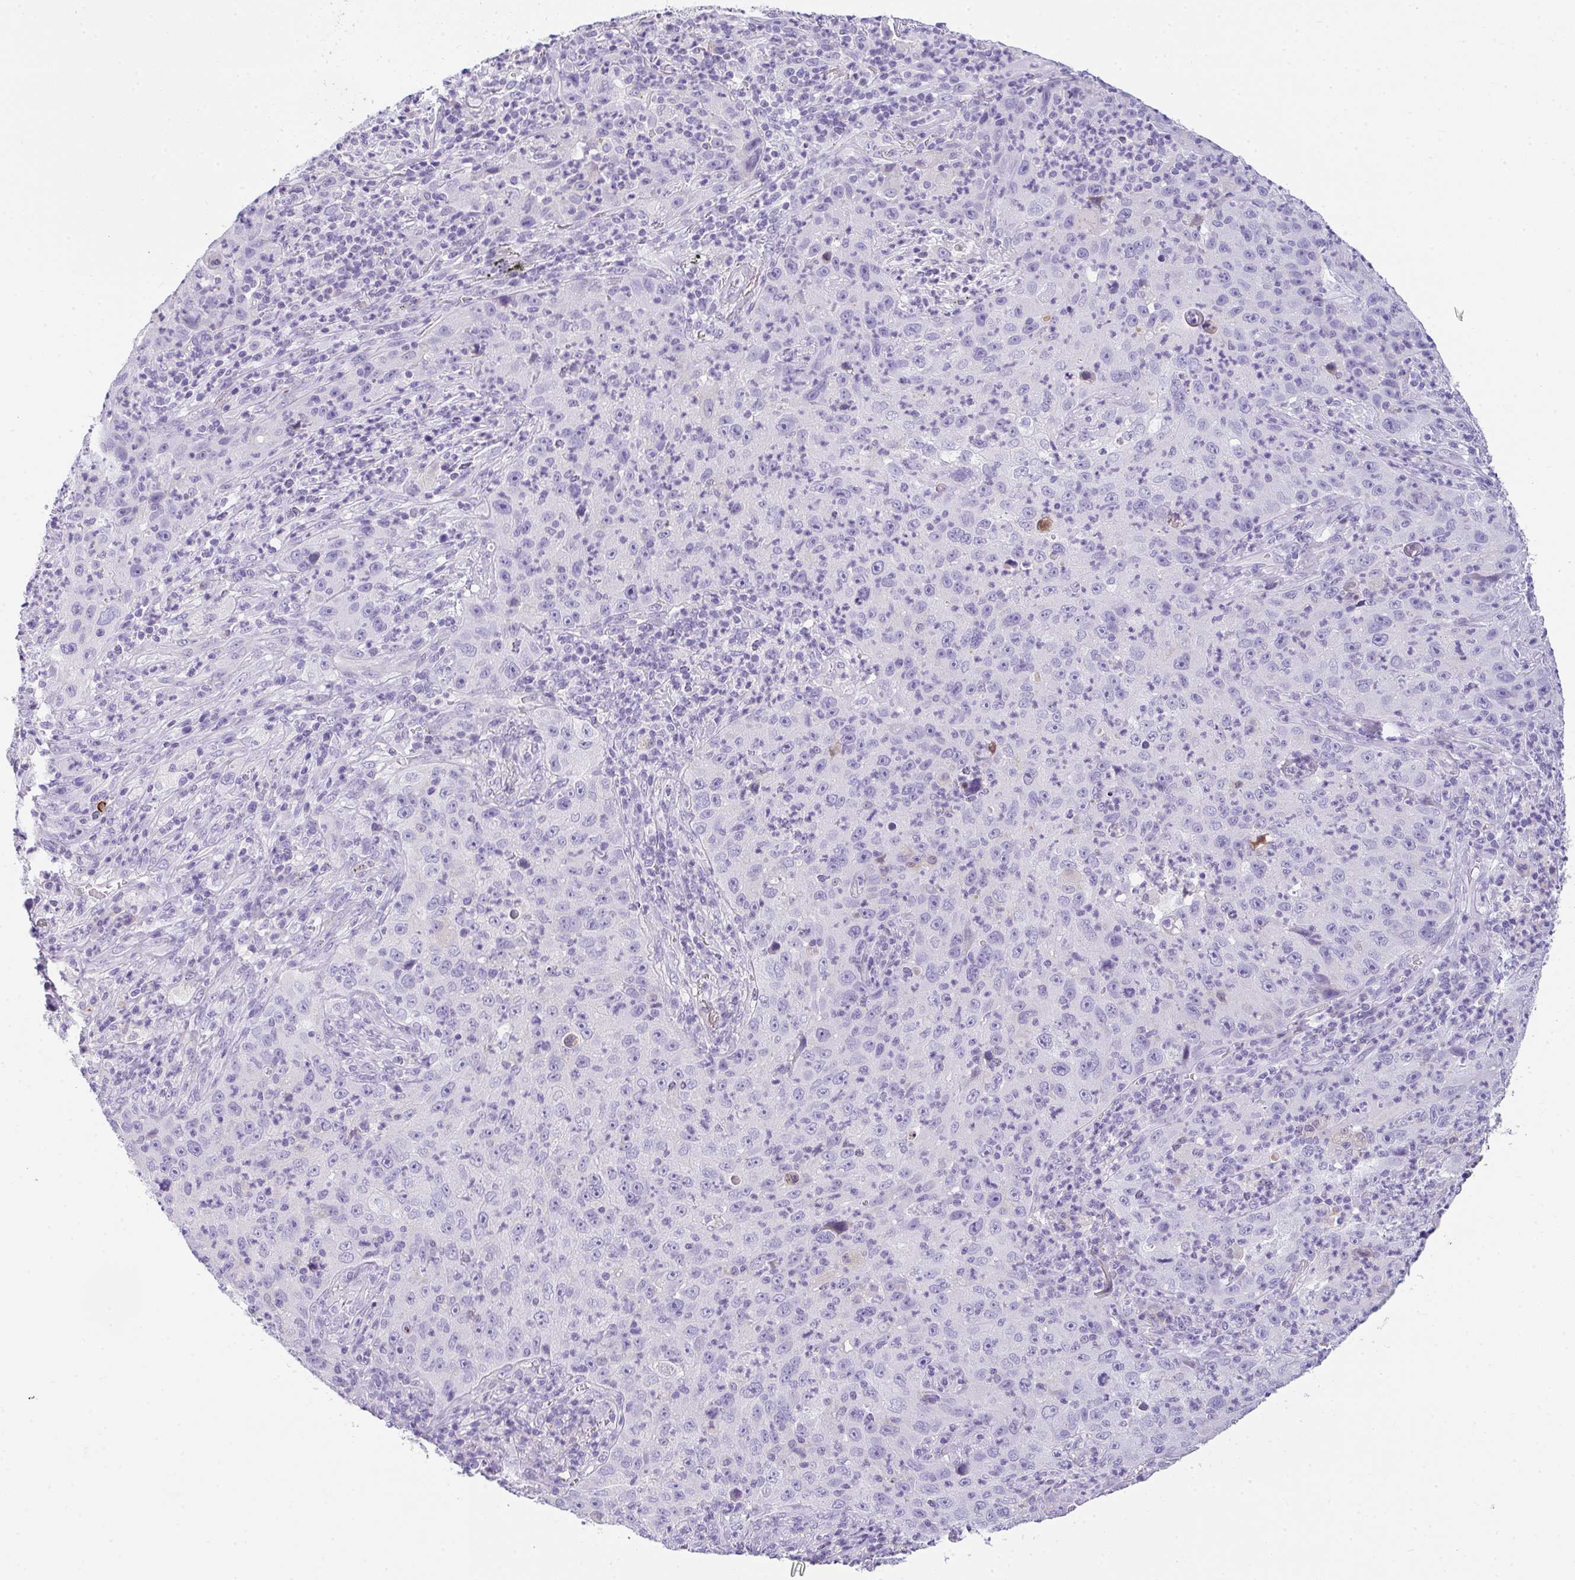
{"staining": {"intensity": "negative", "quantity": "none", "location": "none"}, "tissue": "lung cancer", "cell_type": "Tumor cells", "image_type": "cancer", "snomed": [{"axis": "morphology", "description": "Squamous cell carcinoma, NOS"}, {"axis": "topography", "description": "Lung"}], "caption": "High magnification brightfield microscopy of lung cancer stained with DAB (3,3'-diaminobenzidine) (brown) and counterstained with hematoxylin (blue): tumor cells show no significant staining.", "gene": "COX7B", "patient": {"sex": "male", "age": 71}}